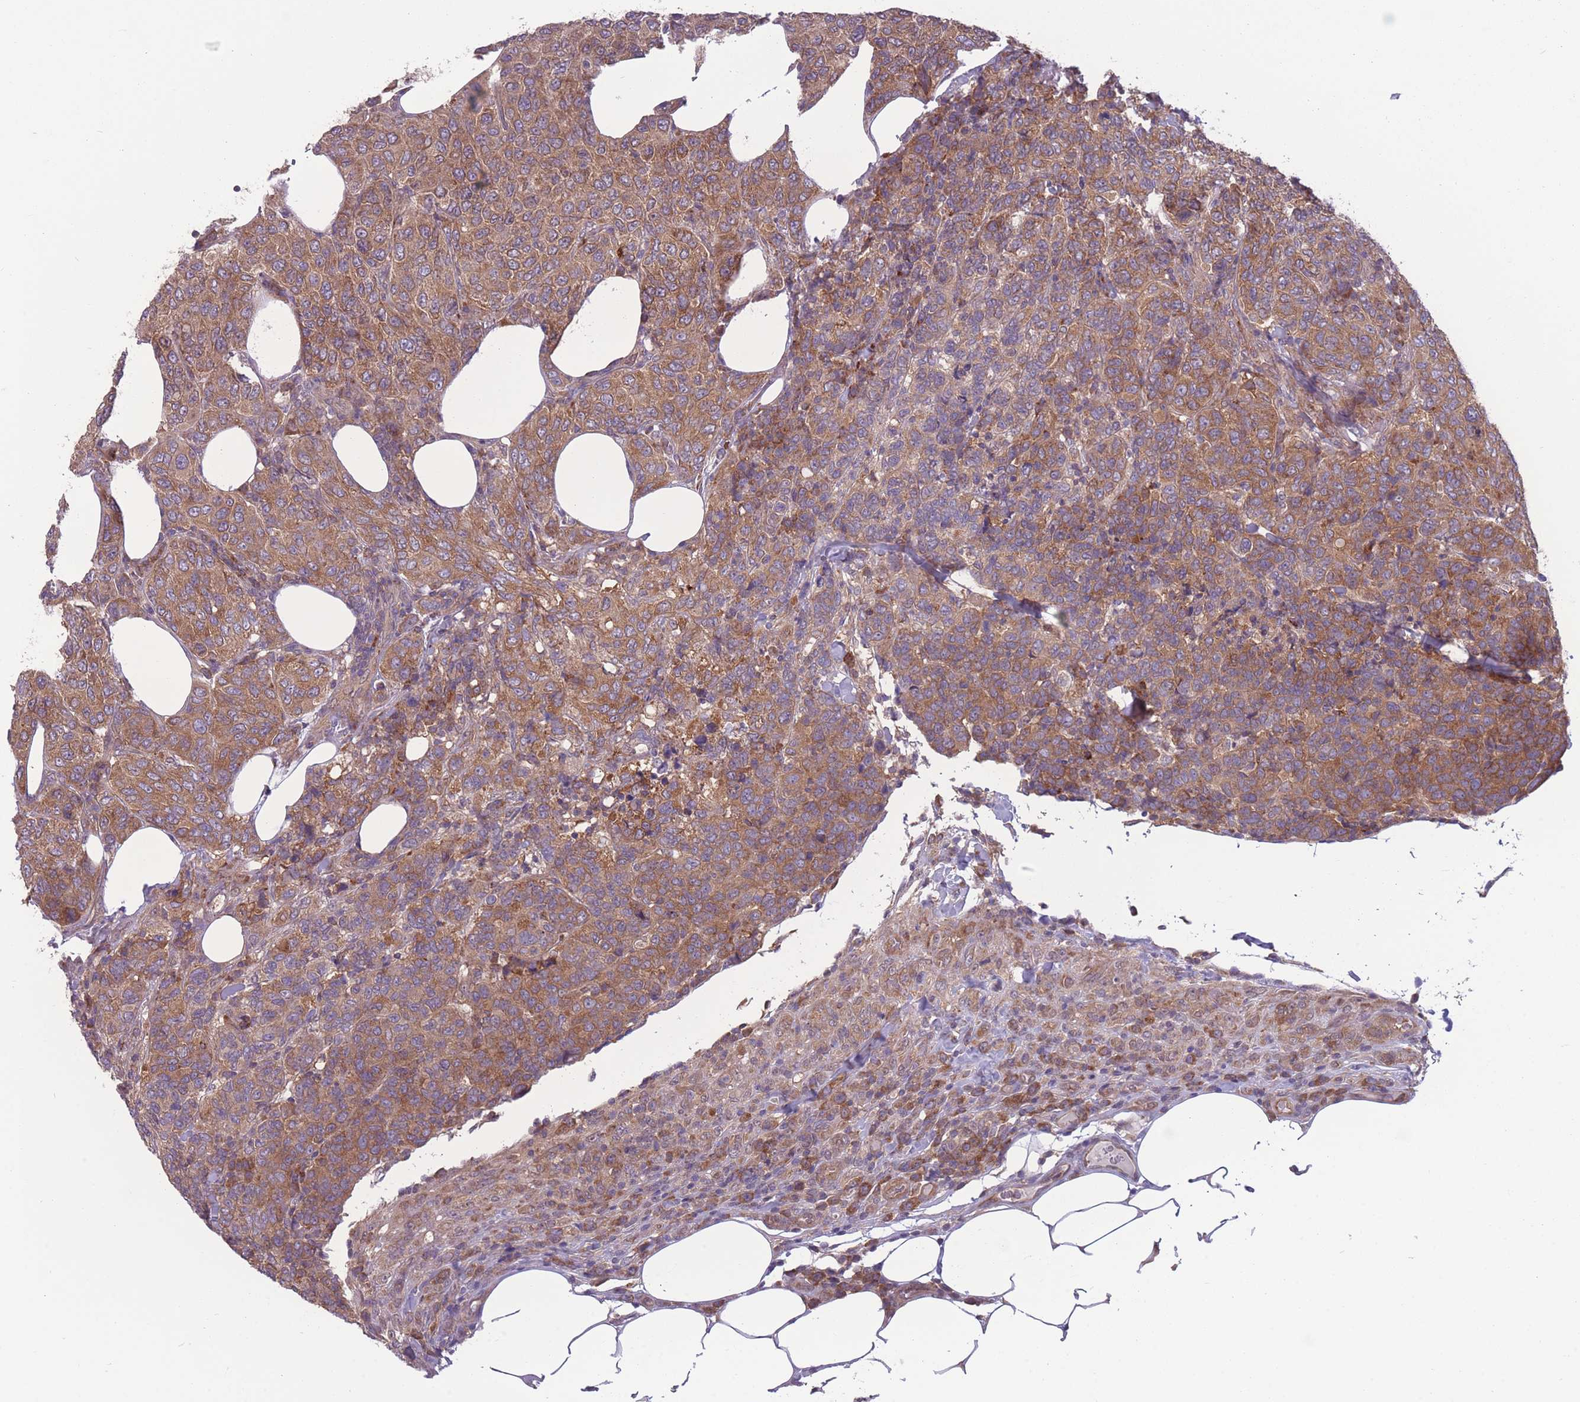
{"staining": {"intensity": "moderate", "quantity": ">75%", "location": "cytoplasmic/membranous"}, "tissue": "breast cancer", "cell_type": "Tumor cells", "image_type": "cancer", "snomed": [{"axis": "morphology", "description": "Duct carcinoma"}, {"axis": "topography", "description": "Breast"}], "caption": "Breast cancer tissue shows moderate cytoplasmic/membranous positivity in about >75% of tumor cells", "gene": "CCT6B", "patient": {"sex": "female", "age": 55}}